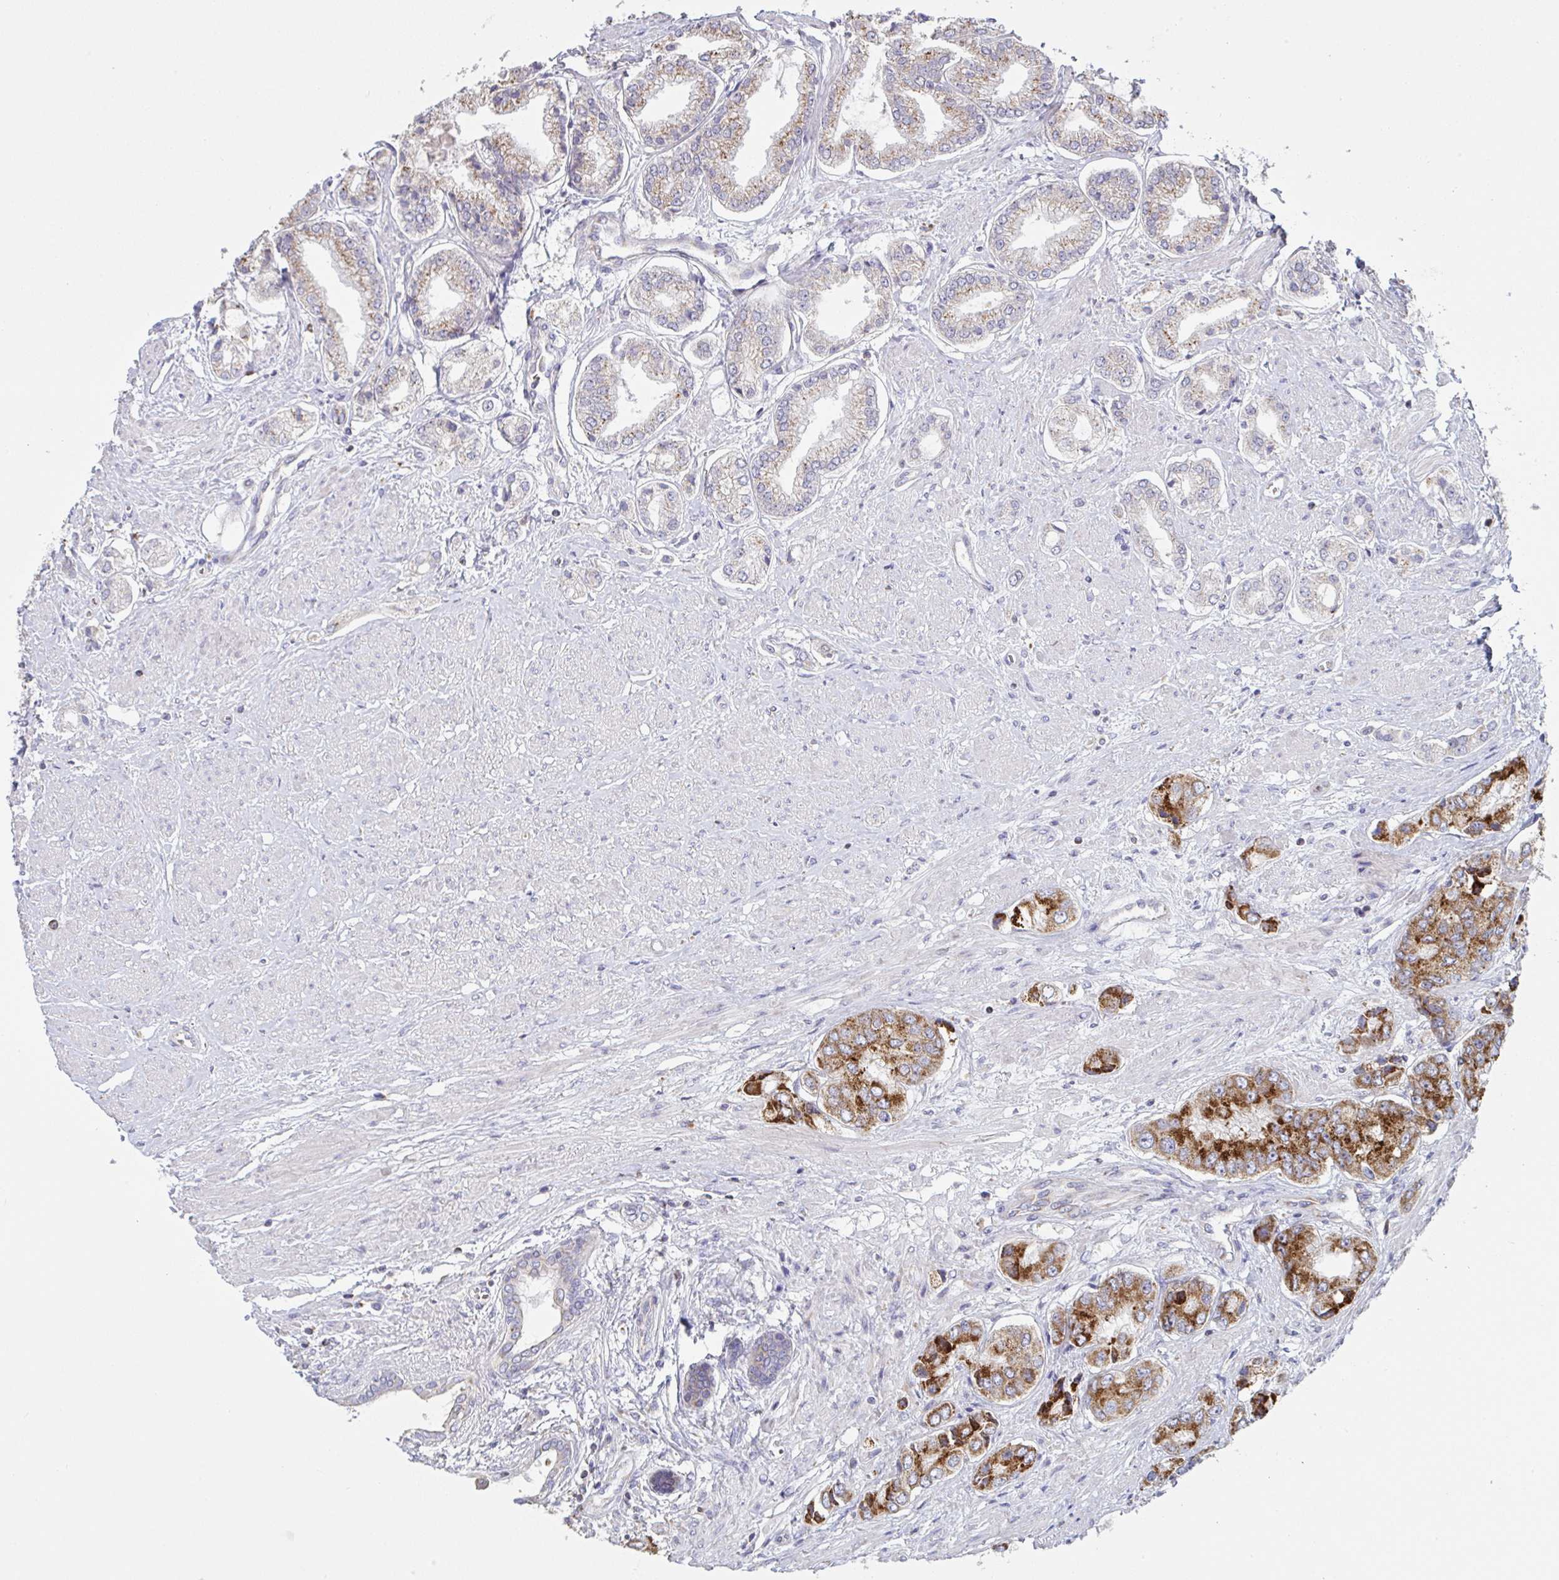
{"staining": {"intensity": "strong", "quantity": "25%-75%", "location": "cytoplasmic/membranous"}, "tissue": "prostate cancer", "cell_type": "Tumor cells", "image_type": "cancer", "snomed": [{"axis": "morphology", "description": "Adenocarcinoma, Low grade"}, {"axis": "topography", "description": "Prostate"}], "caption": "The histopathology image displays a brown stain indicating the presence of a protein in the cytoplasmic/membranous of tumor cells in prostate adenocarcinoma (low-grade).", "gene": "MICOS10", "patient": {"sex": "male", "age": 69}}